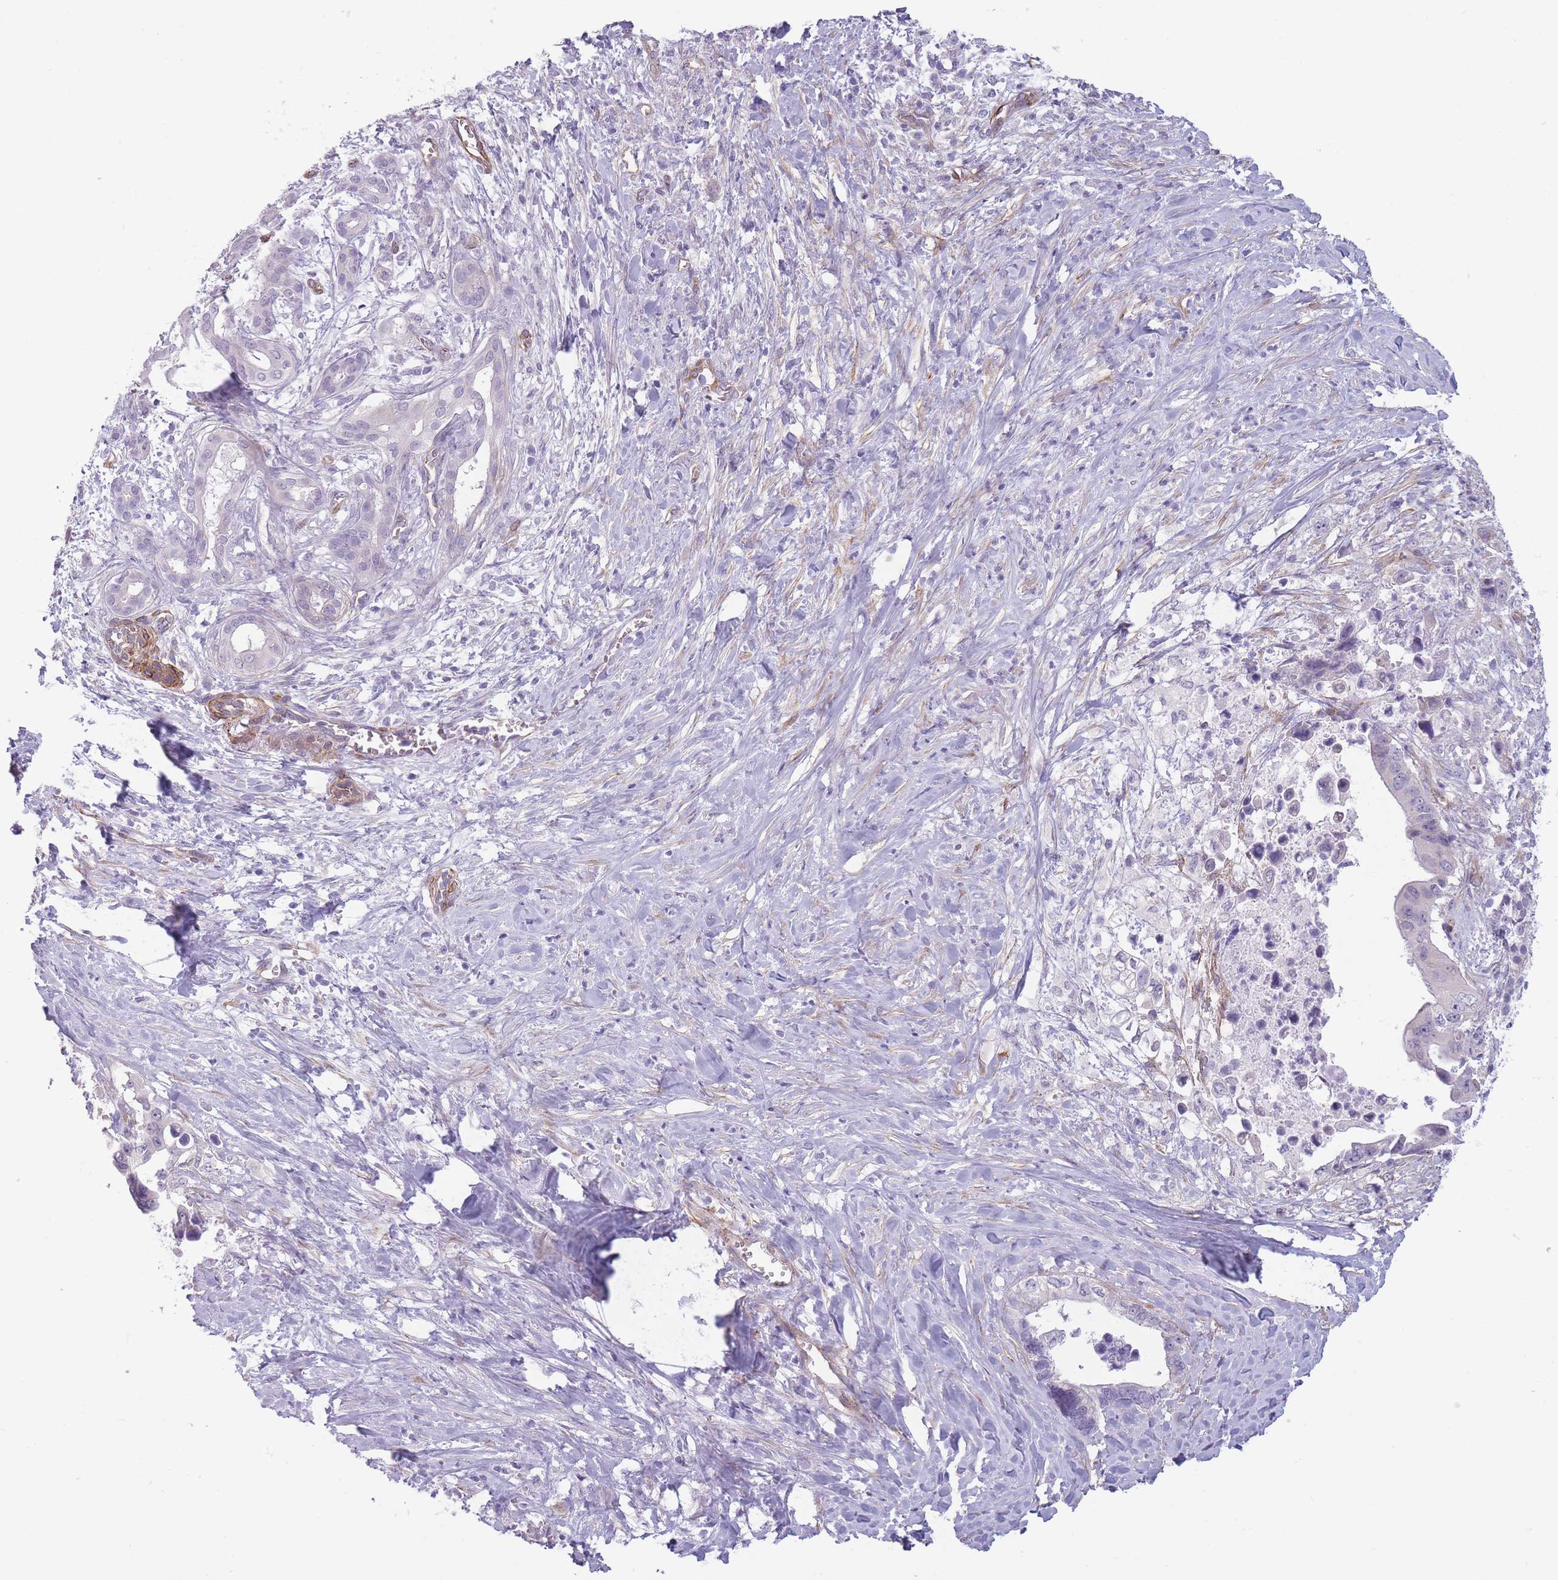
{"staining": {"intensity": "negative", "quantity": "none", "location": "none"}, "tissue": "pancreatic cancer", "cell_type": "Tumor cells", "image_type": "cancer", "snomed": [{"axis": "morphology", "description": "Adenocarcinoma, NOS"}, {"axis": "topography", "description": "Pancreas"}], "caption": "Immunohistochemistry (IHC) micrograph of pancreatic cancer (adenocarcinoma) stained for a protein (brown), which displays no staining in tumor cells.", "gene": "OR6B3", "patient": {"sex": "male", "age": 61}}